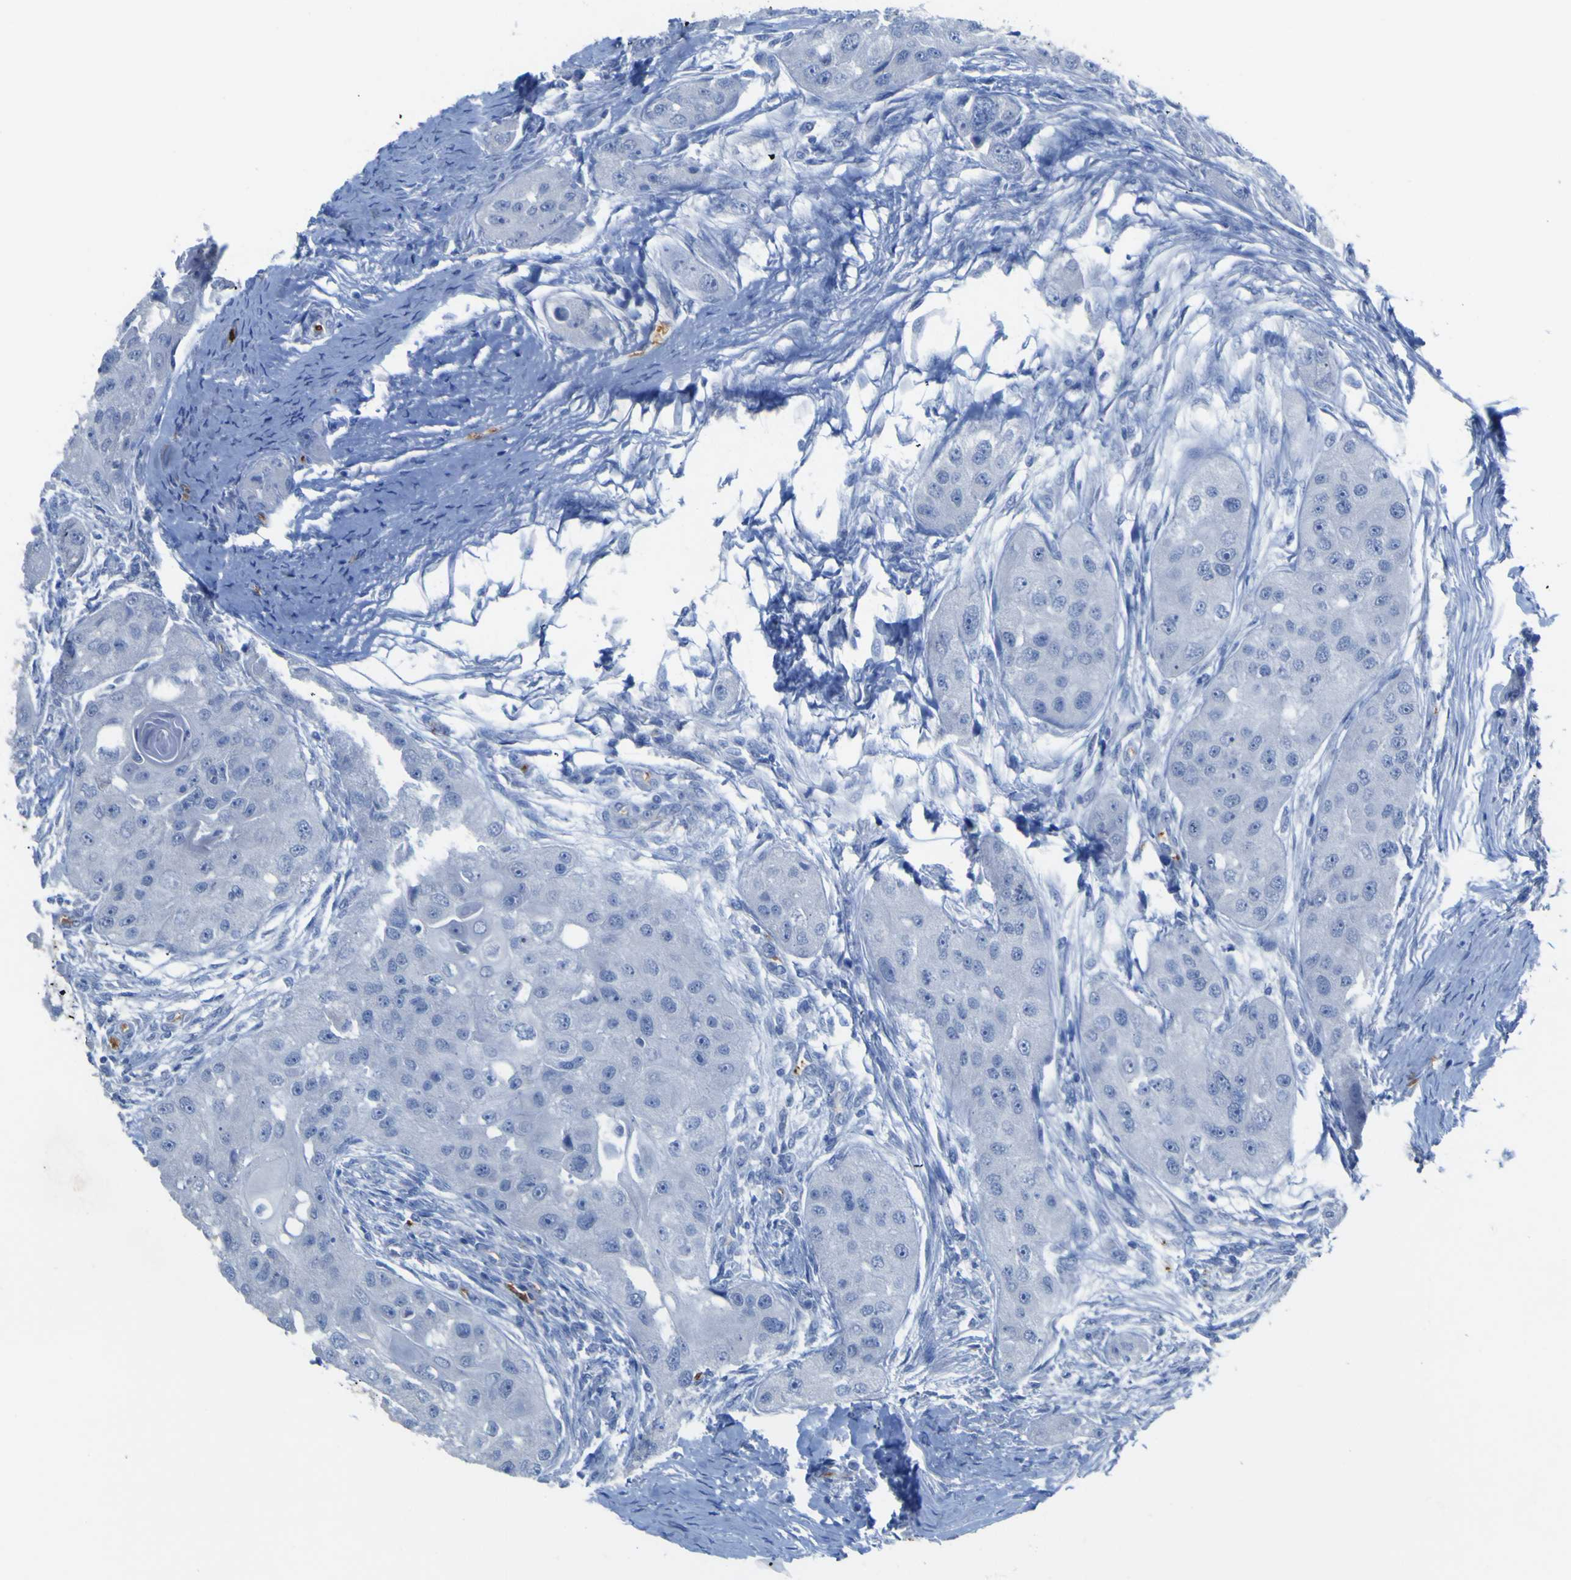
{"staining": {"intensity": "negative", "quantity": "none", "location": "none"}, "tissue": "head and neck cancer", "cell_type": "Tumor cells", "image_type": "cancer", "snomed": [{"axis": "morphology", "description": "Normal tissue, NOS"}, {"axis": "morphology", "description": "Squamous cell carcinoma, NOS"}, {"axis": "topography", "description": "Skeletal muscle"}, {"axis": "topography", "description": "Head-Neck"}], "caption": "An image of squamous cell carcinoma (head and neck) stained for a protein shows no brown staining in tumor cells. (Immunohistochemistry (ihc), brightfield microscopy, high magnification).", "gene": "GCM1", "patient": {"sex": "male", "age": 51}}